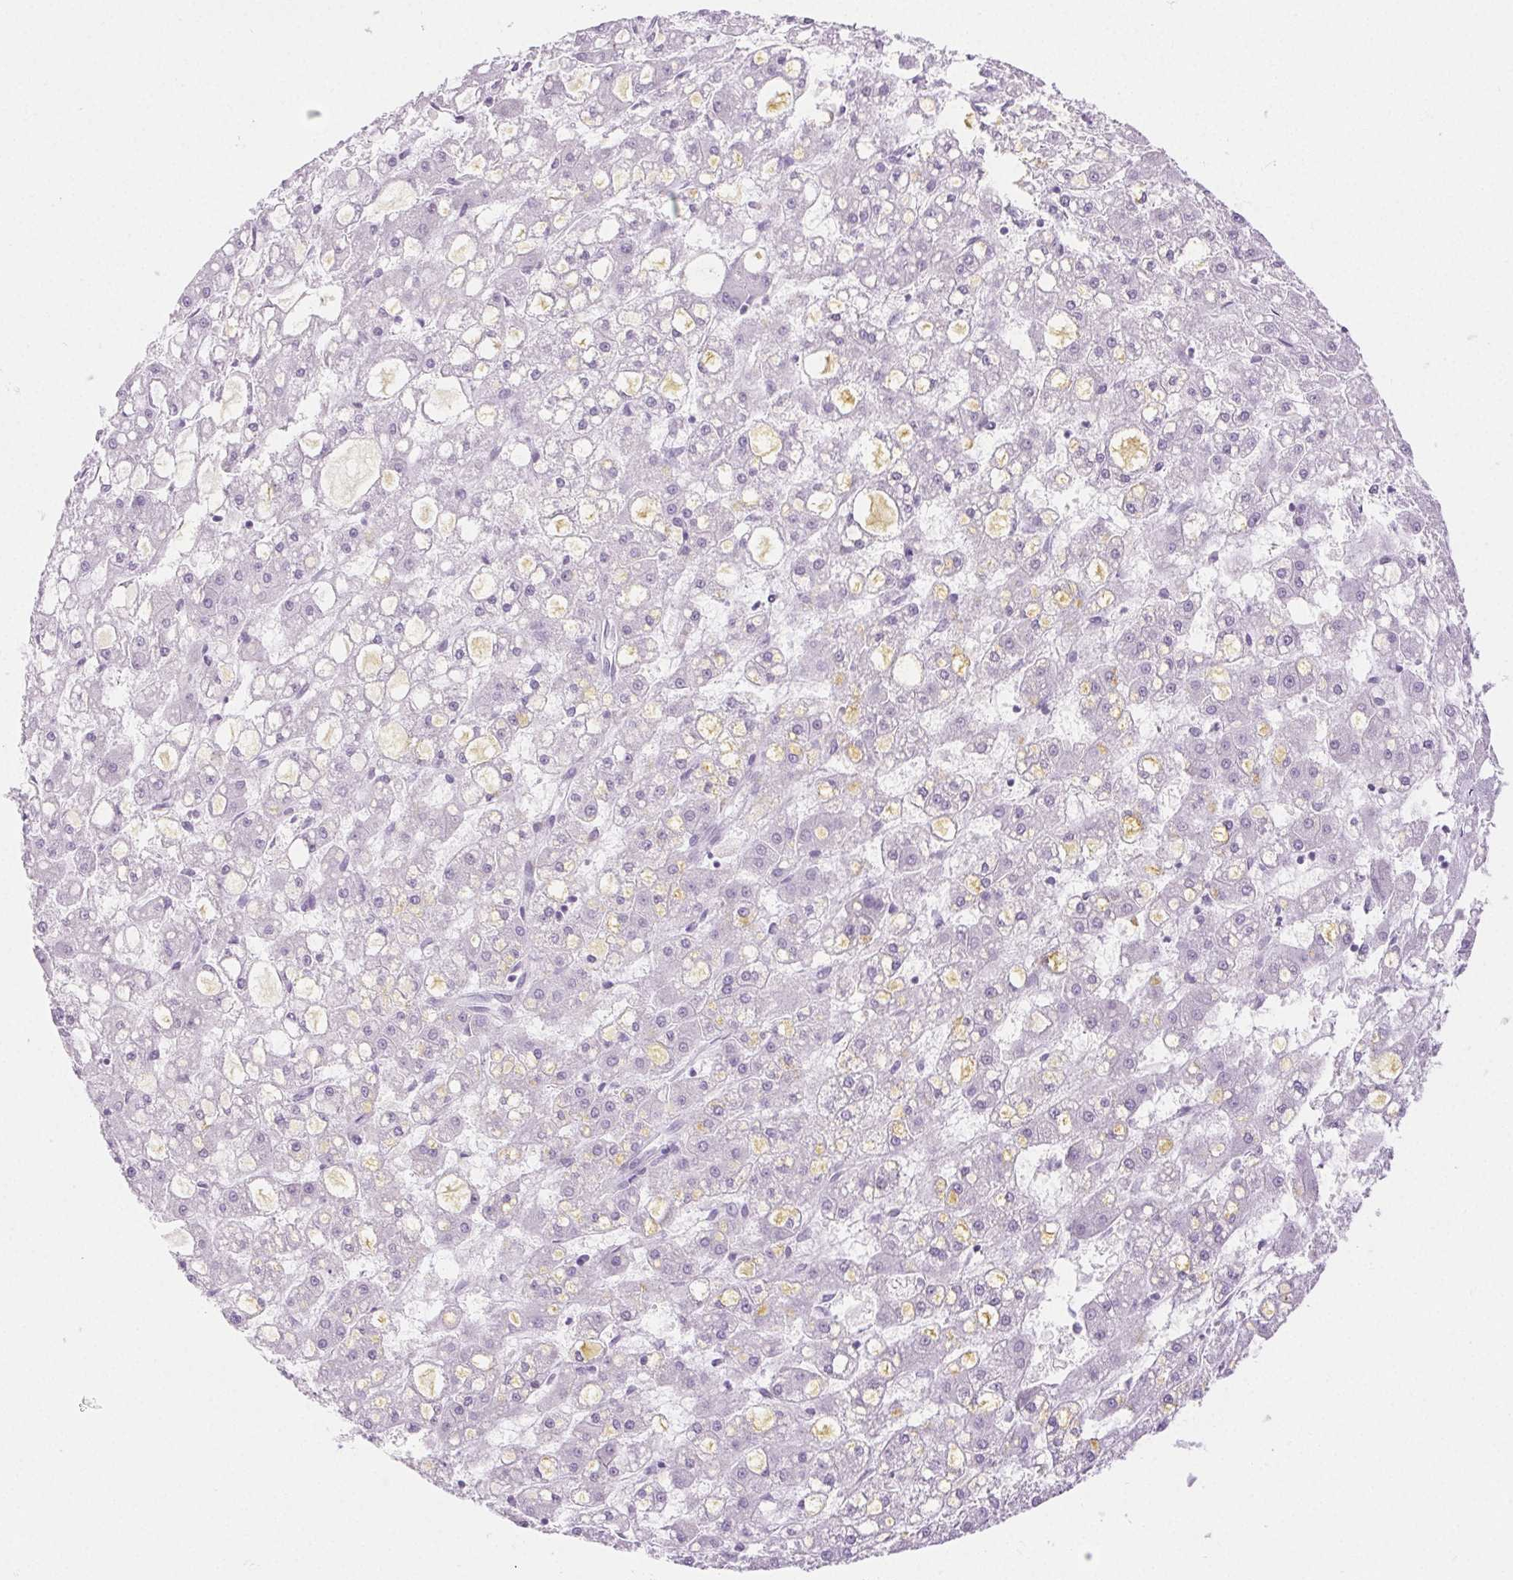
{"staining": {"intensity": "negative", "quantity": "none", "location": "none"}, "tissue": "liver cancer", "cell_type": "Tumor cells", "image_type": "cancer", "snomed": [{"axis": "morphology", "description": "Carcinoma, Hepatocellular, NOS"}, {"axis": "topography", "description": "Liver"}], "caption": "High magnification brightfield microscopy of hepatocellular carcinoma (liver) stained with DAB (brown) and counterstained with hematoxylin (blue): tumor cells show no significant positivity.", "gene": "SPRR3", "patient": {"sex": "male", "age": 67}}